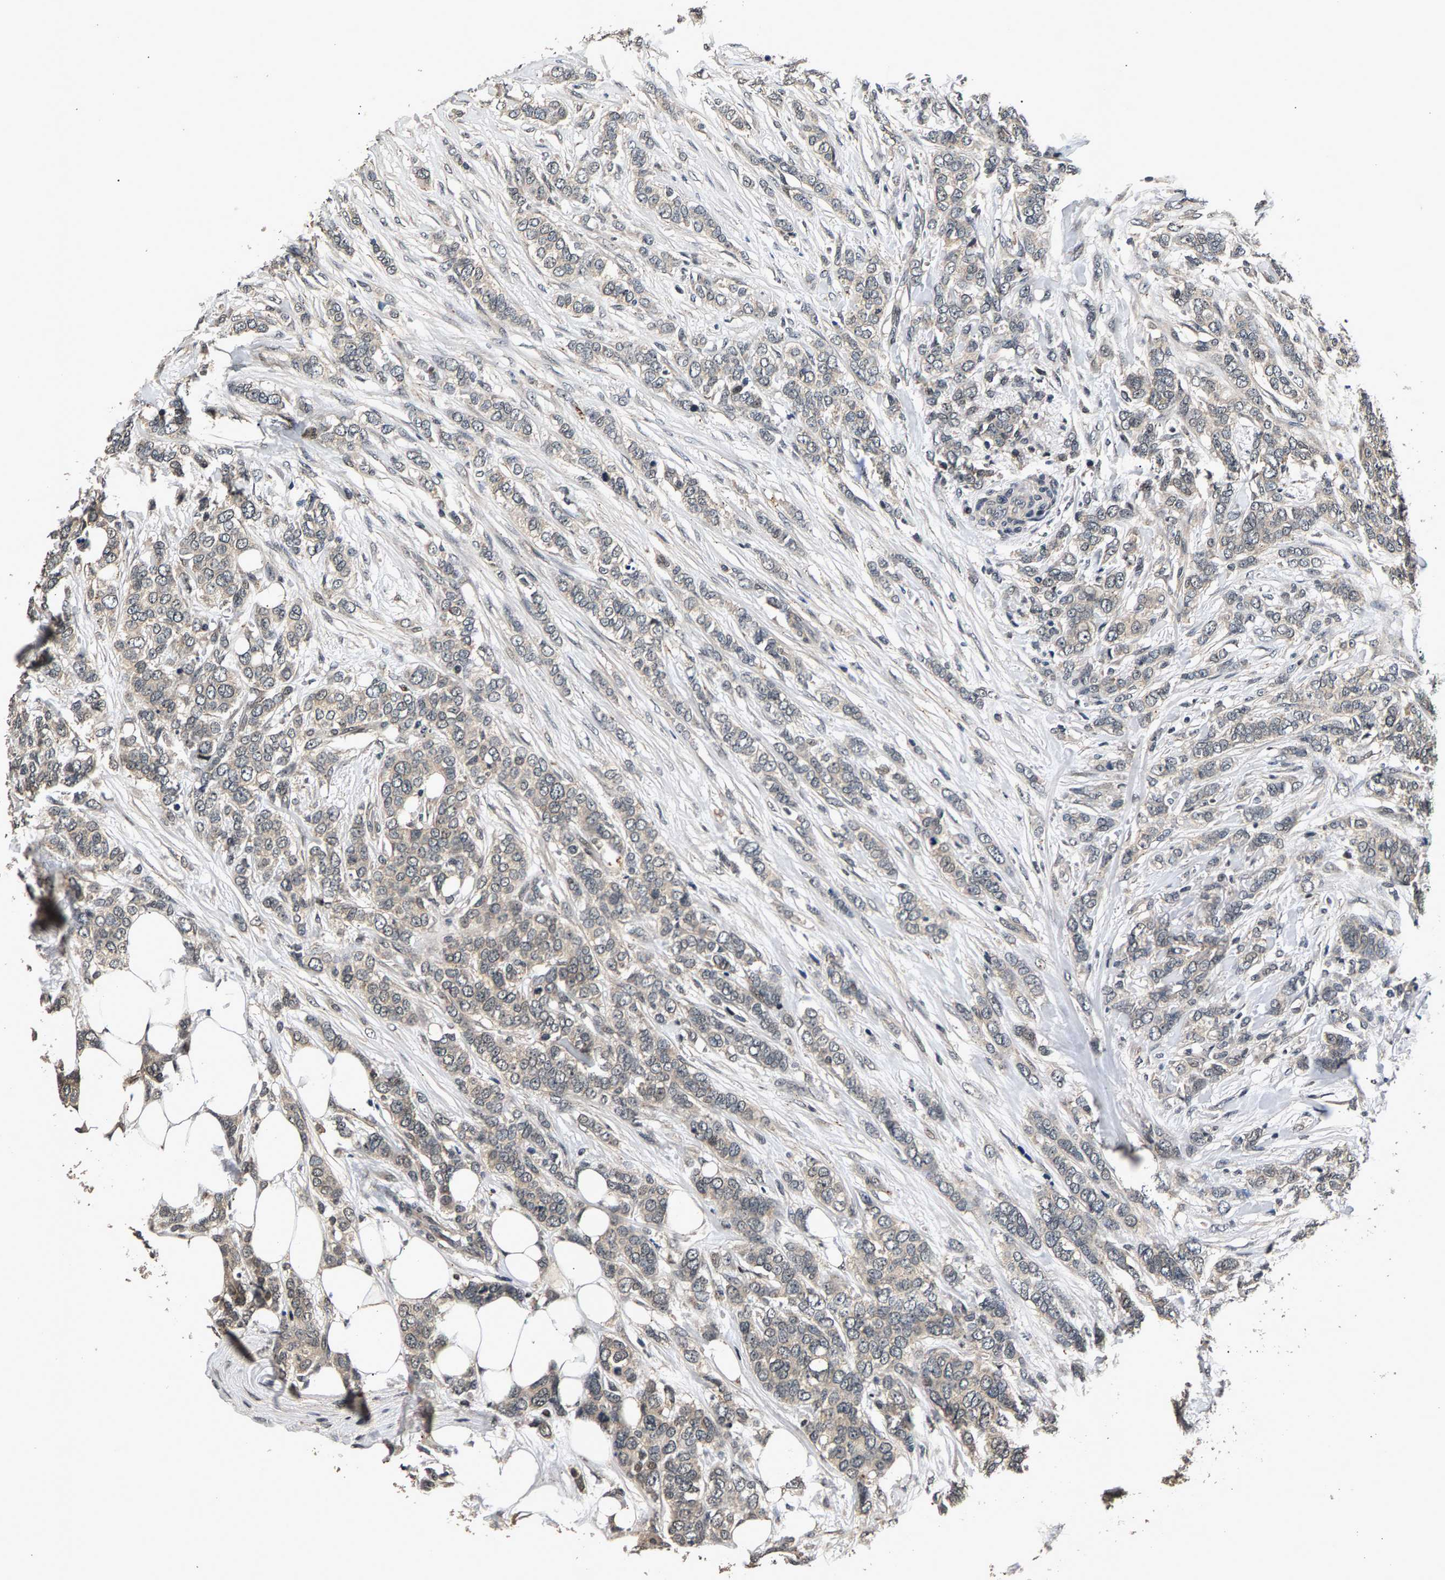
{"staining": {"intensity": "weak", "quantity": "<25%", "location": "nuclear"}, "tissue": "breast cancer", "cell_type": "Tumor cells", "image_type": "cancer", "snomed": [{"axis": "morphology", "description": "Lobular carcinoma"}, {"axis": "topography", "description": "Skin"}, {"axis": "topography", "description": "Breast"}], "caption": "Immunohistochemistry histopathology image of neoplastic tissue: breast cancer (lobular carcinoma) stained with DAB (3,3'-diaminobenzidine) demonstrates no significant protein staining in tumor cells.", "gene": "RBM33", "patient": {"sex": "female", "age": 46}}